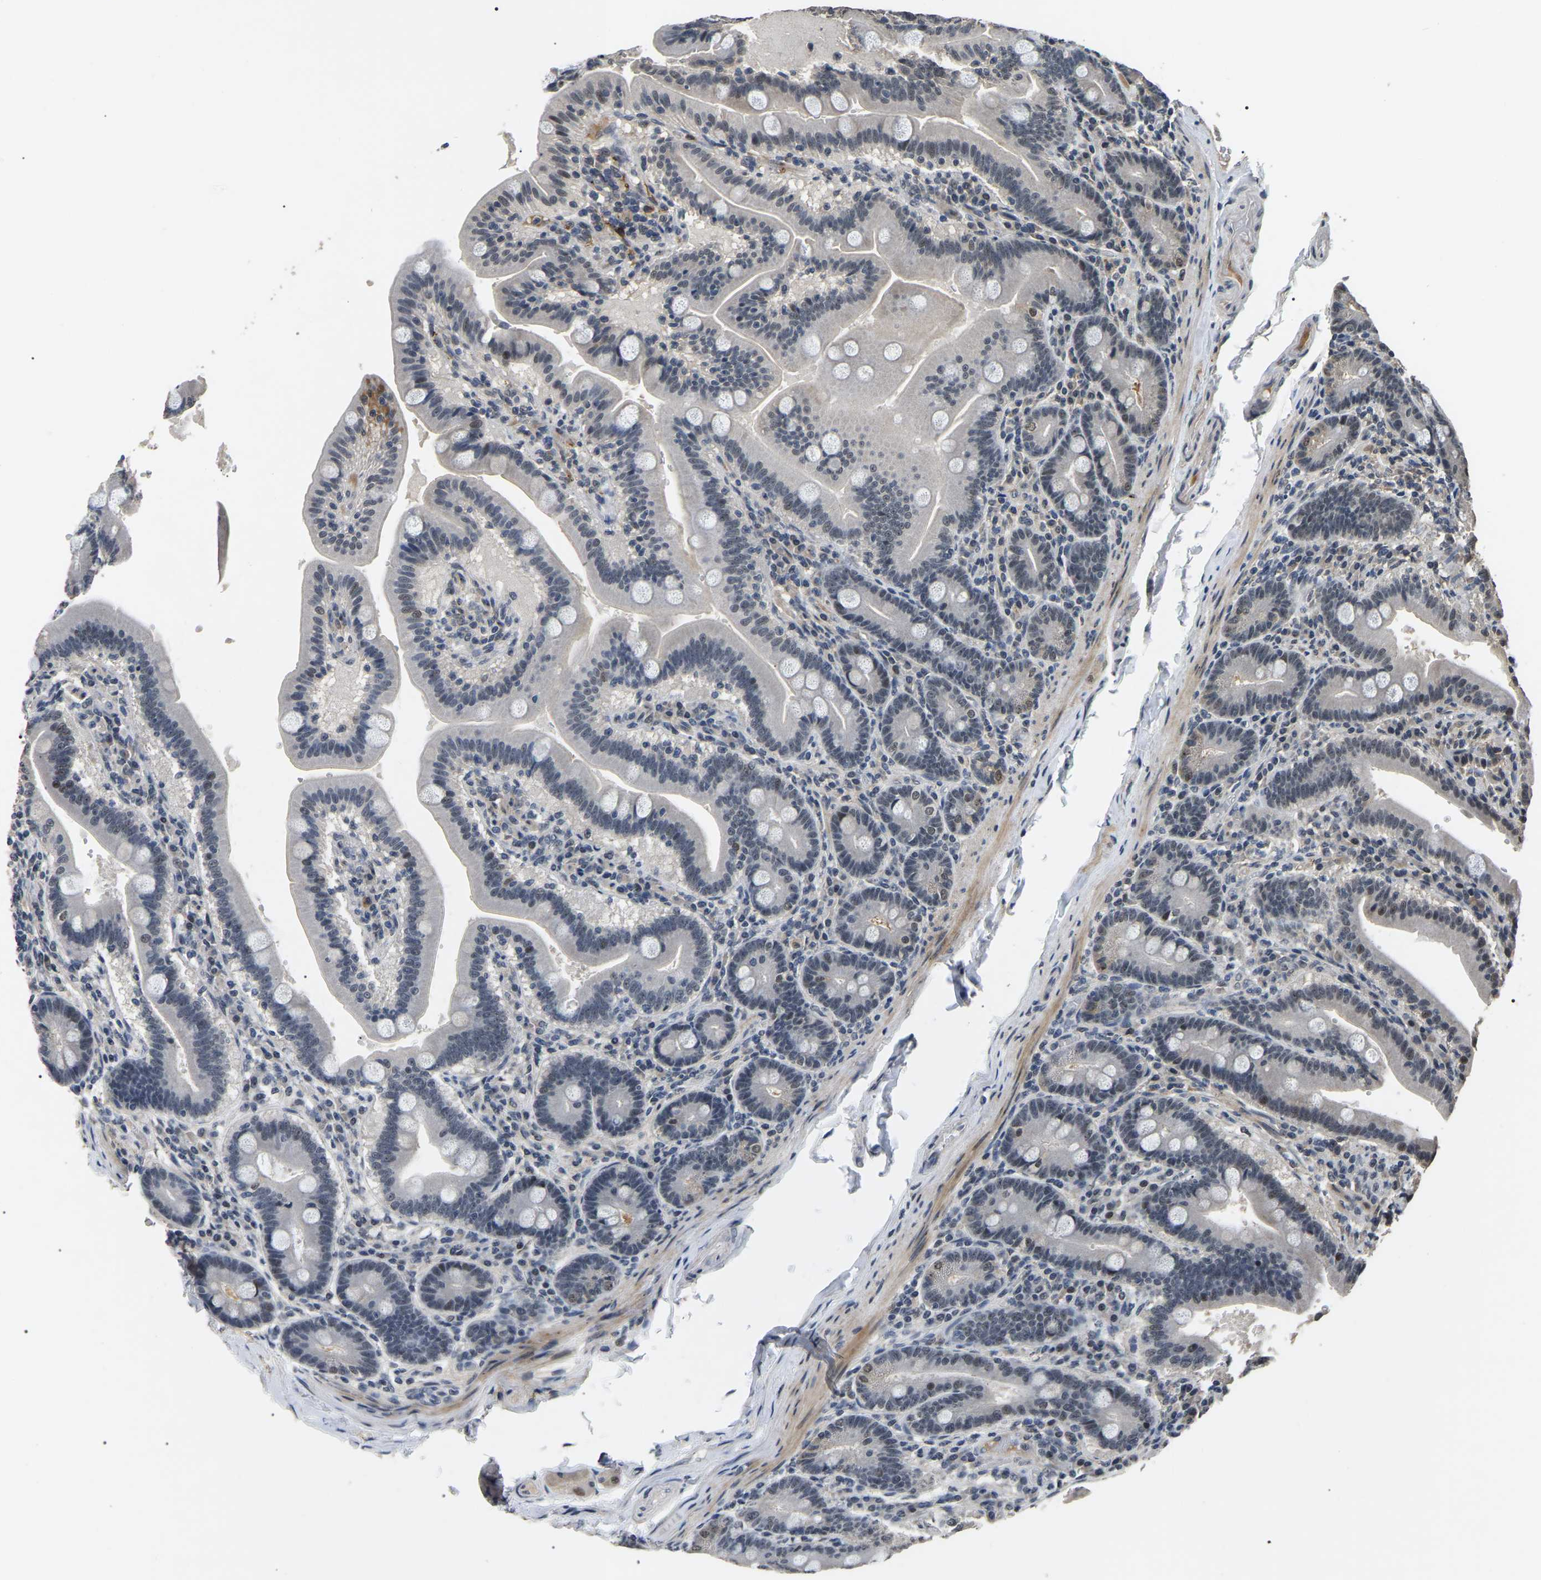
{"staining": {"intensity": "weak", "quantity": "<25%", "location": "nuclear"}, "tissue": "duodenum", "cell_type": "Glandular cells", "image_type": "normal", "snomed": [{"axis": "morphology", "description": "Normal tissue, NOS"}, {"axis": "topography", "description": "Duodenum"}], "caption": "Protein analysis of unremarkable duodenum exhibits no significant positivity in glandular cells.", "gene": "PPM1E", "patient": {"sex": "male", "age": 54}}